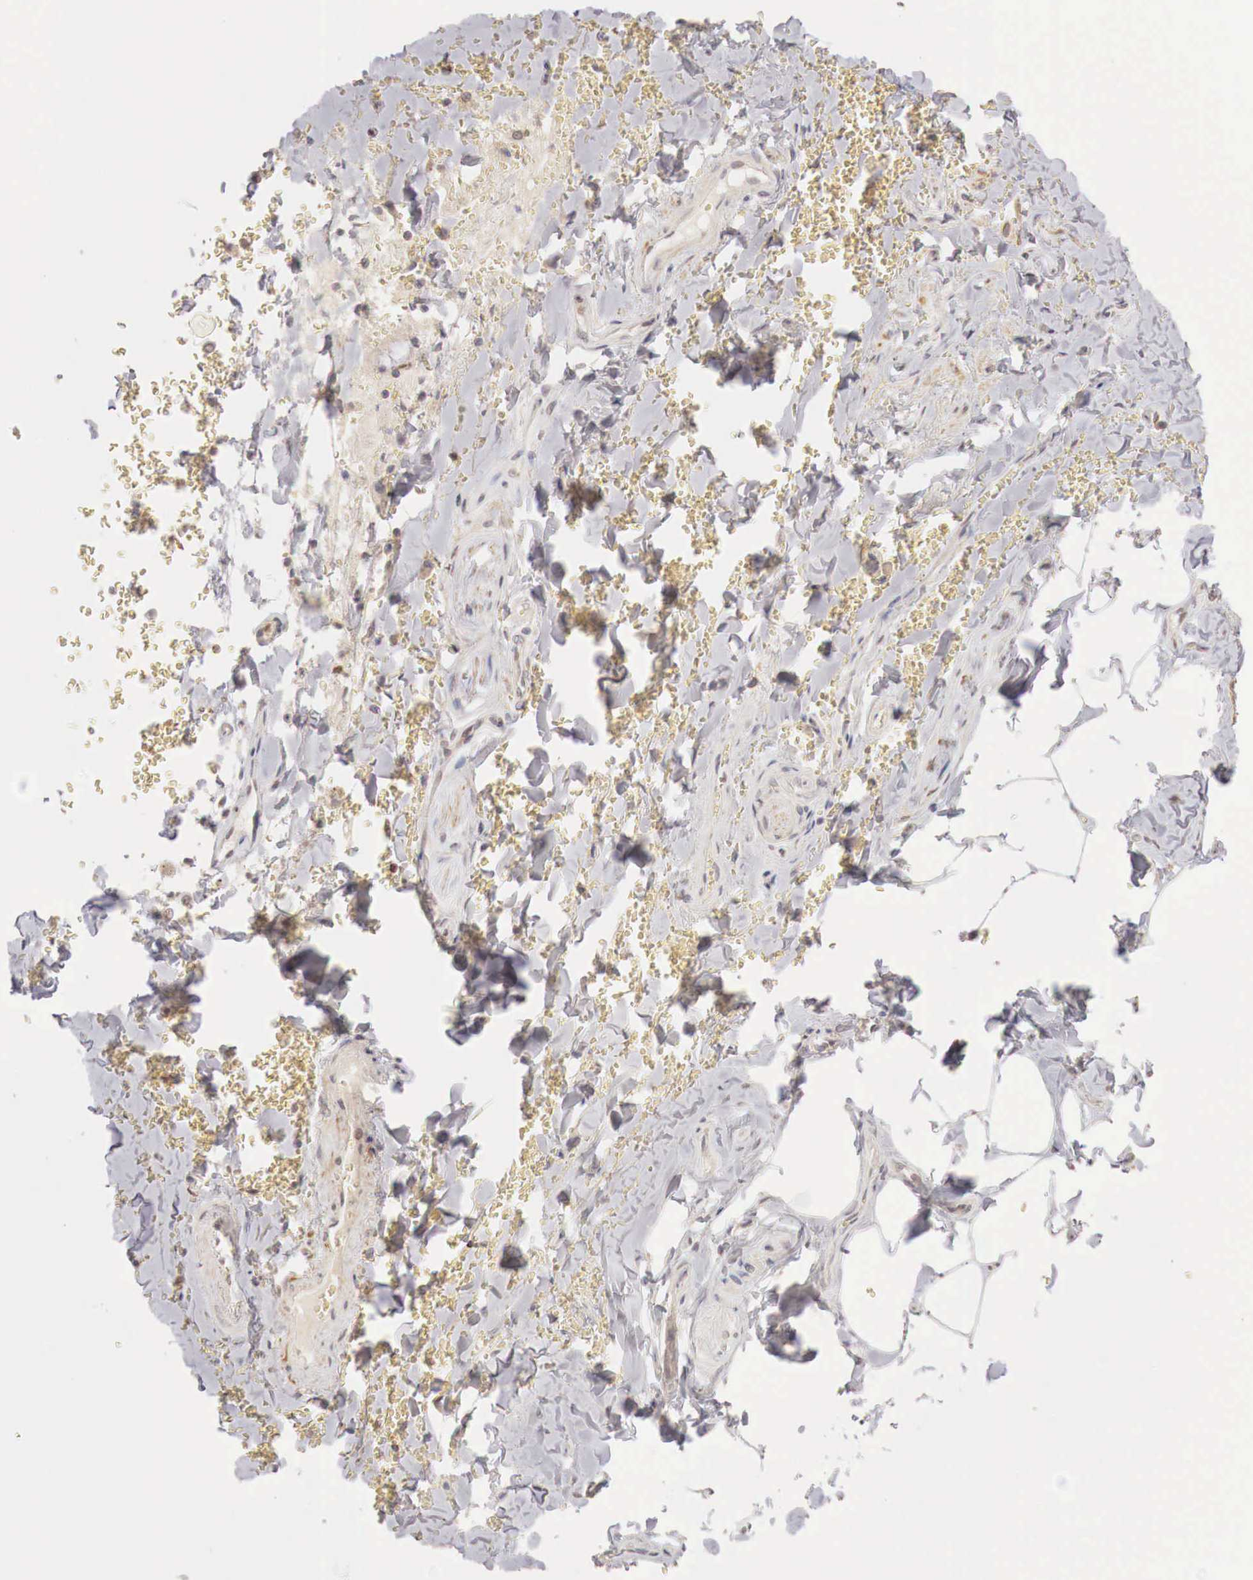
{"staining": {"intensity": "weak", "quantity": ">75%", "location": "nuclear"}, "tissue": "adipose tissue", "cell_type": "Adipocytes", "image_type": "normal", "snomed": [{"axis": "morphology", "description": "Normal tissue, NOS"}, {"axis": "topography", "description": "Cartilage tissue"}, {"axis": "topography", "description": "Lung"}], "caption": "Normal adipose tissue displays weak nuclear positivity in about >75% of adipocytes, visualized by immunohistochemistry.", "gene": "TBC1D9", "patient": {"sex": "male", "age": 65}}